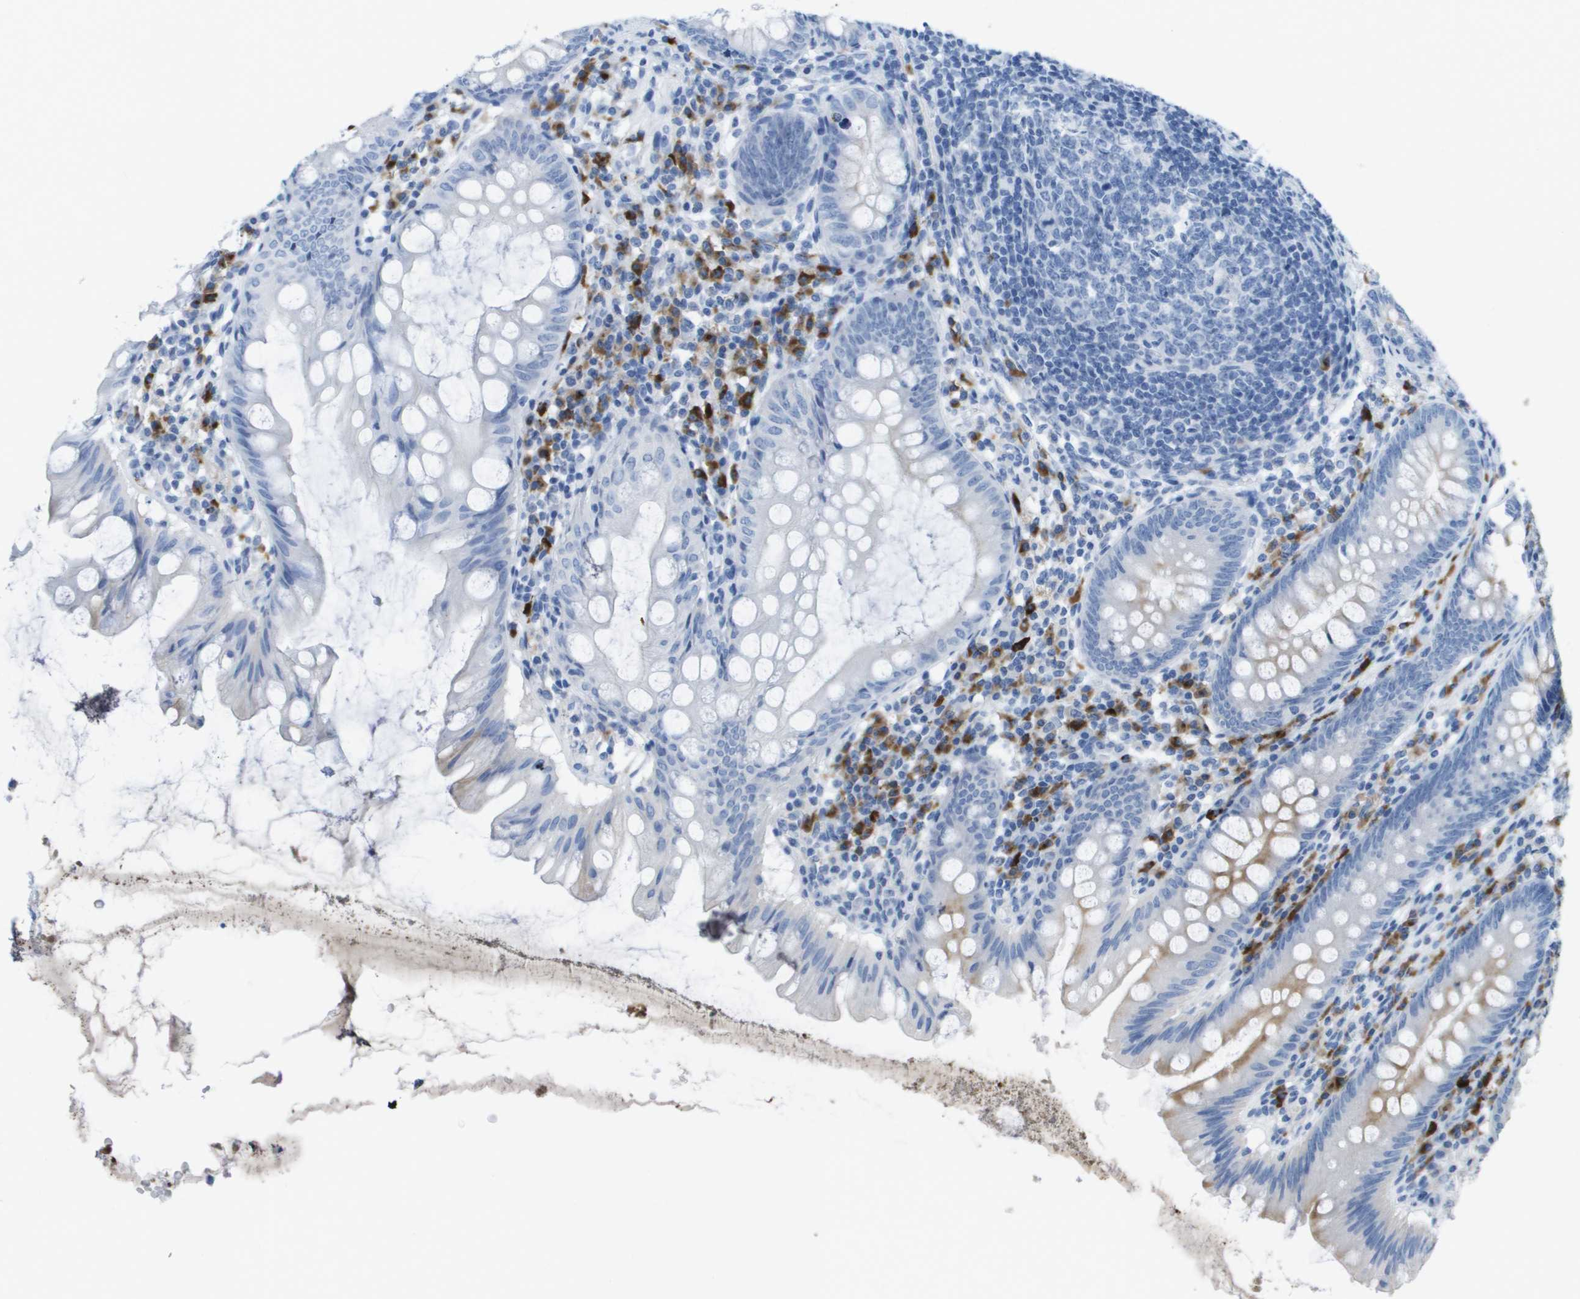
{"staining": {"intensity": "weak", "quantity": "<25%", "location": "cytoplasmic/membranous"}, "tissue": "appendix", "cell_type": "Glandular cells", "image_type": "normal", "snomed": [{"axis": "morphology", "description": "Normal tissue, NOS"}, {"axis": "topography", "description": "Appendix"}], "caption": "Immunohistochemistry (IHC) image of unremarkable appendix: human appendix stained with DAB (3,3'-diaminobenzidine) shows no significant protein positivity in glandular cells.", "gene": "GPR18", "patient": {"sex": "male", "age": 56}}